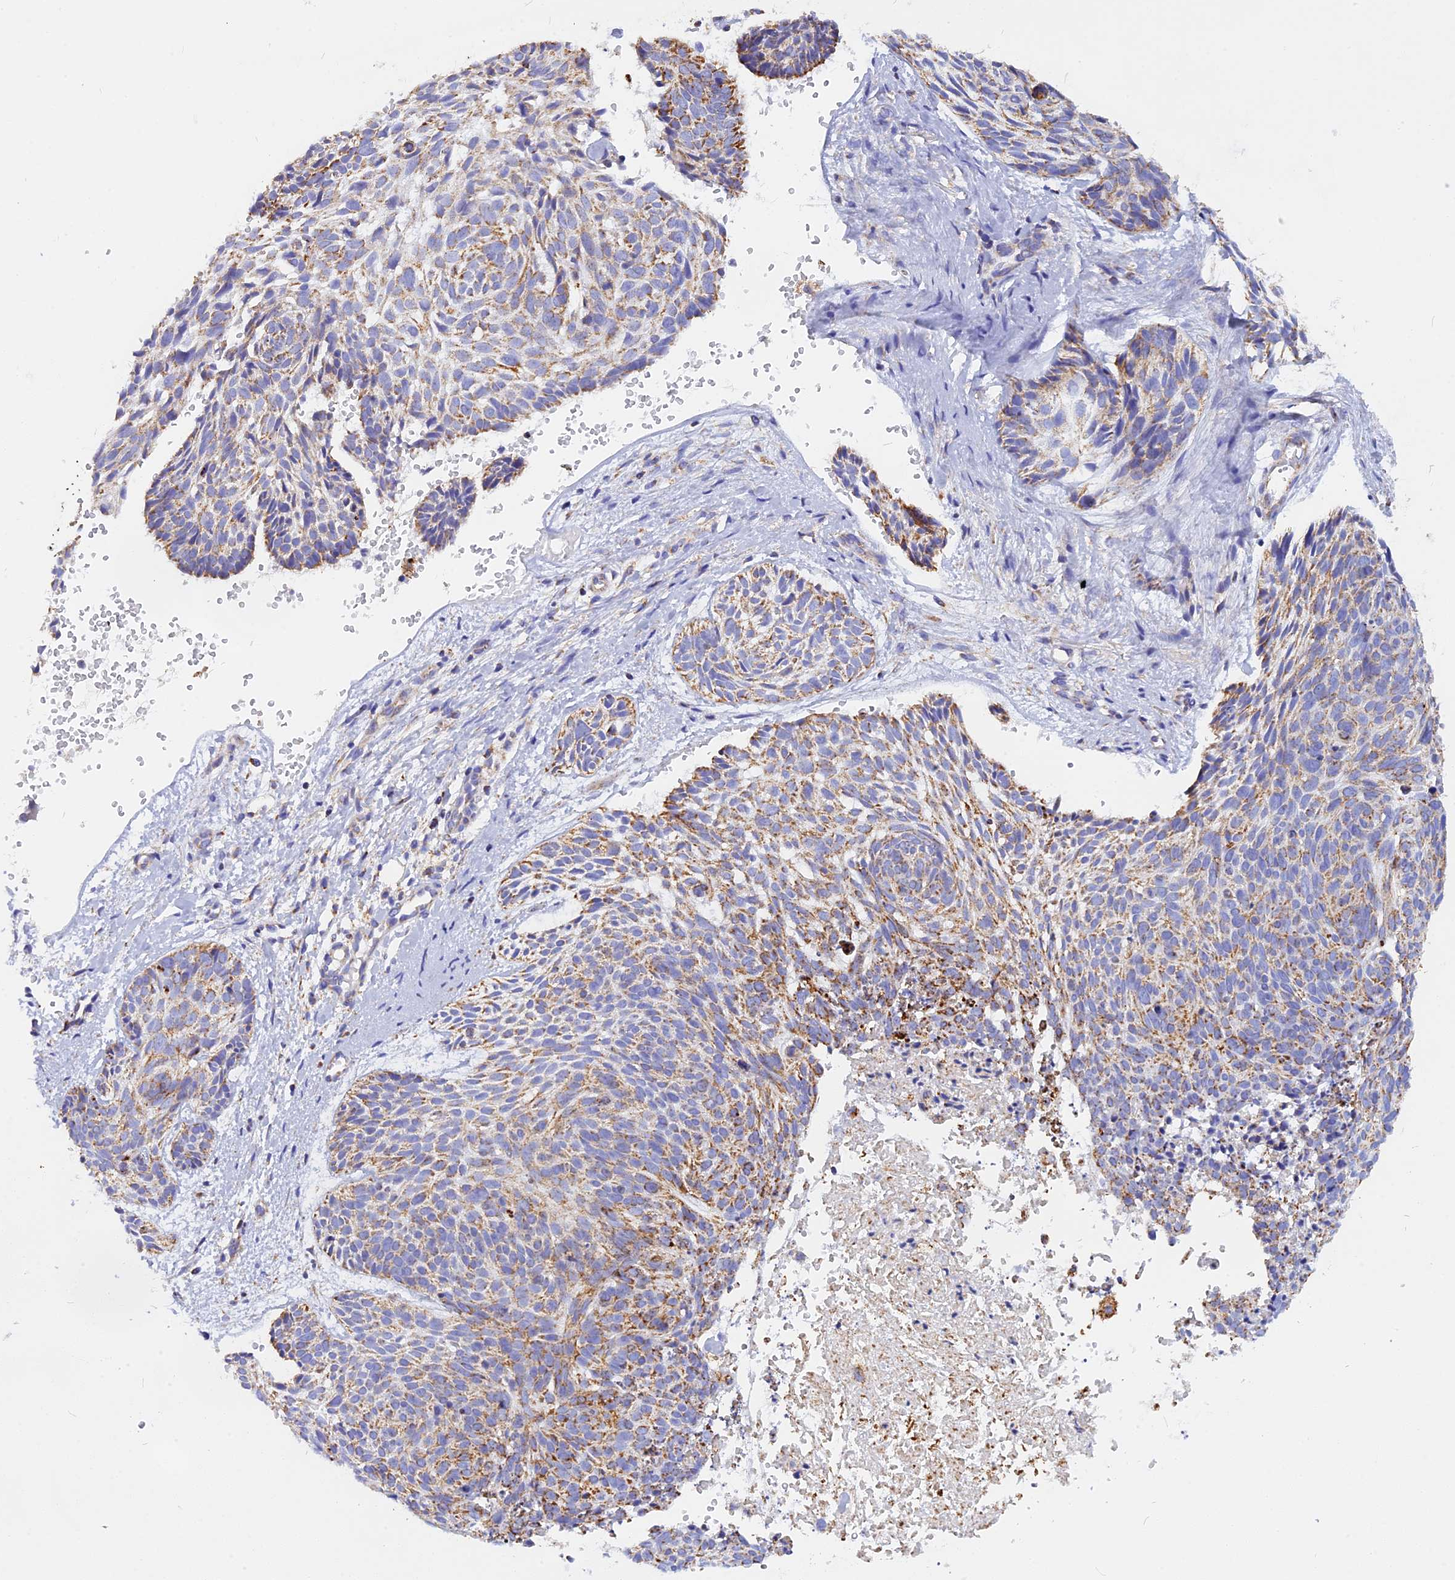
{"staining": {"intensity": "moderate", "quantity": ">75%", "location": "cytoplasmic/membranous"}, "tissue": "skin cancer", "cell_type": "Tumor cells", "image_type": "cancer", "snomed": [{"axis": "morphology", "description": "Normal tissue, NOS"}, {"axis": "morphology", "description": "Basal cell carcinoma"}, {"axis": "topography", "description": "Skin"}], "caption": "Immunohistochemistry (IHC) of human skin cancer reveals medium levels of moderate cytoplasmic/membranous positivity in about >75% of tumor cells. The staining was performed using DAB (3,3'-diaminobenzidine) to visualize the protein expression in brown, while the nuclei were stained in blue with hematoxylin (Magnification: 20x).", "gene": "VDAC2", "patient": {"sex": "male", "age": 66}}